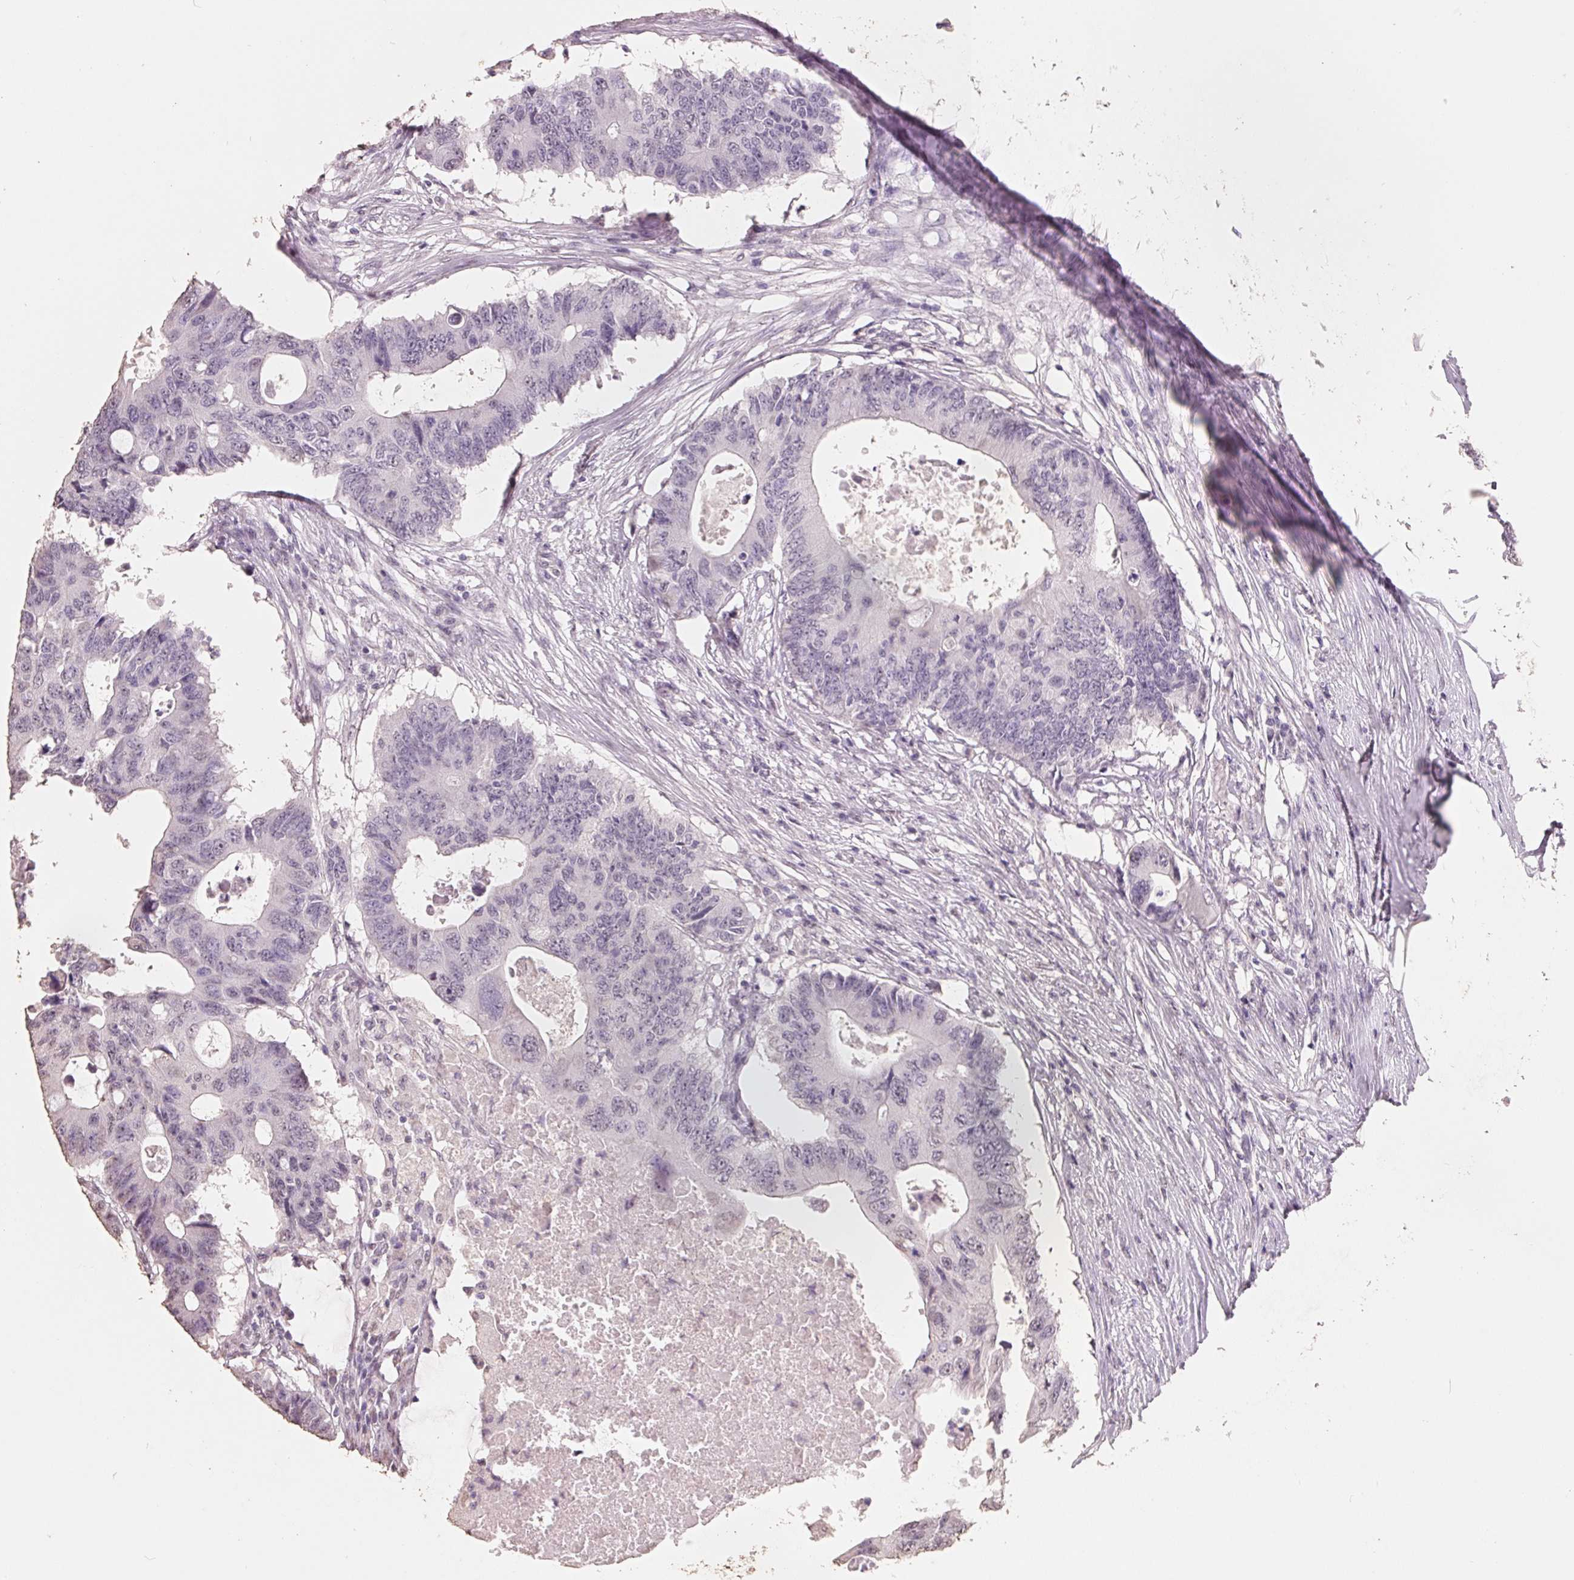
{"staining": {"intensity": "negative", "quantity": "none", "location": "none"}, "tissue": "colorectal cancer", "cell_type": "Tumor cells", "image_type": "cancer", "snomed": [{"axis": "morphology", "description": "Adenocarcinoma, NOS"}, {"axis": "topography", "description": "Colon"}], "caption": "A micrograph of adenocarcinoma (colorectal) stained for a protein reveals no brown staining in tumor cells. (Stains: DAB immunohistochemistry with hematoxylin counter stain, Microscopy: brightfield microscopy at high magnification).", "gene": "FTCD", "patient": {"sex": "male", "age": 71}}